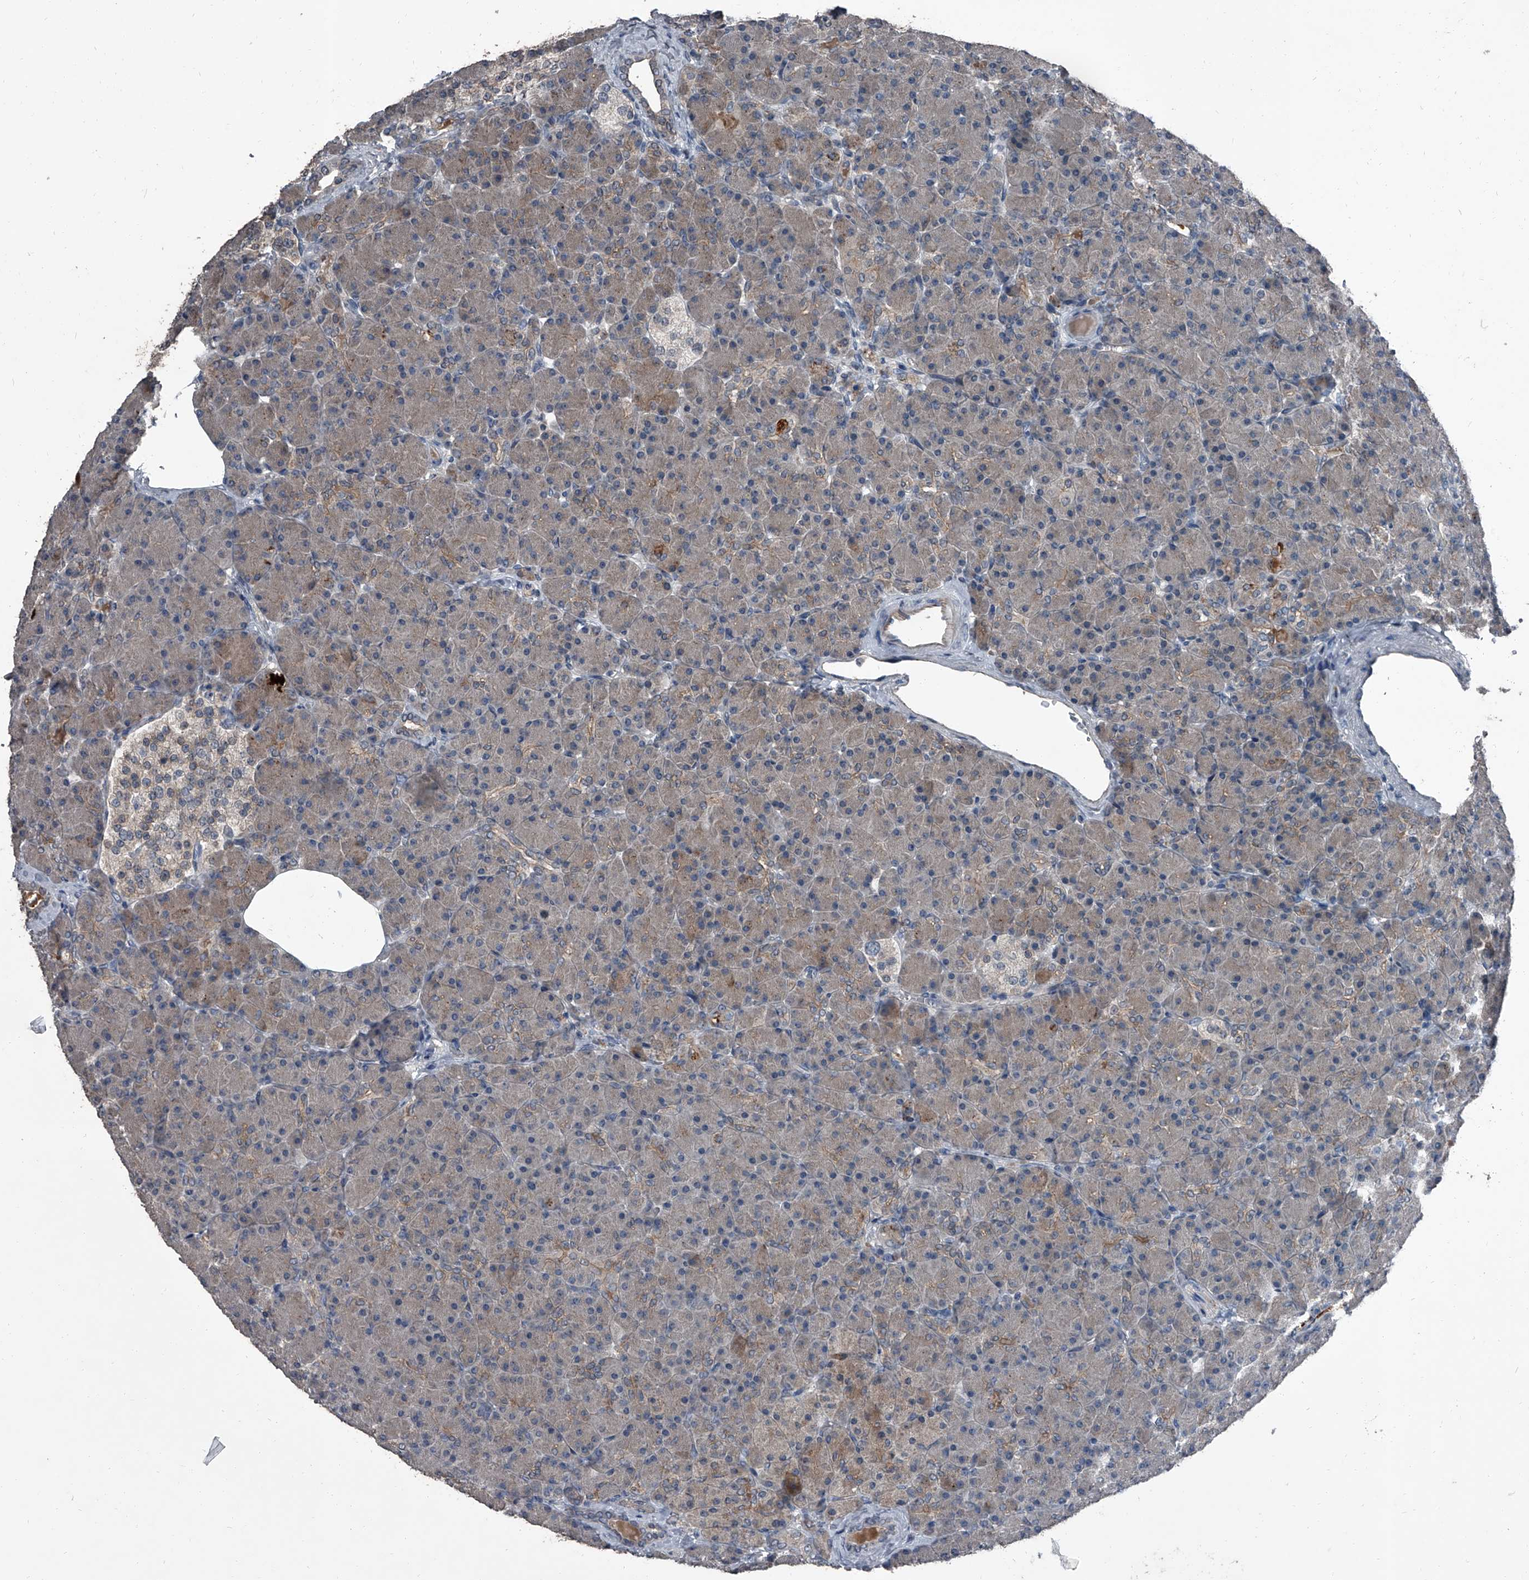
{"staining": {"intensity": "weak", "quantity": ">75%", "location": "cytoplasmic/membranous"}, "tissue": "pancreas", "cell_type": "Exocrine glandular cells", "image_type": "normal", "snomed": [{"axis": "morphology", "description": "Normal tissue, NOS"}, {"axis": "topography", "description": "Pancreas"}], "caption": "The immunohistochemical stain shows weak cytoplasmic/membranous positivity in exocrine glandular cells of unremarkable pancreas. (DAB (3,3'-diaminobenzidine) IHC with brightfield microscopy, high magnification).", "gene": "OARD1", "patient": {"sex": "female", "age": 43}}